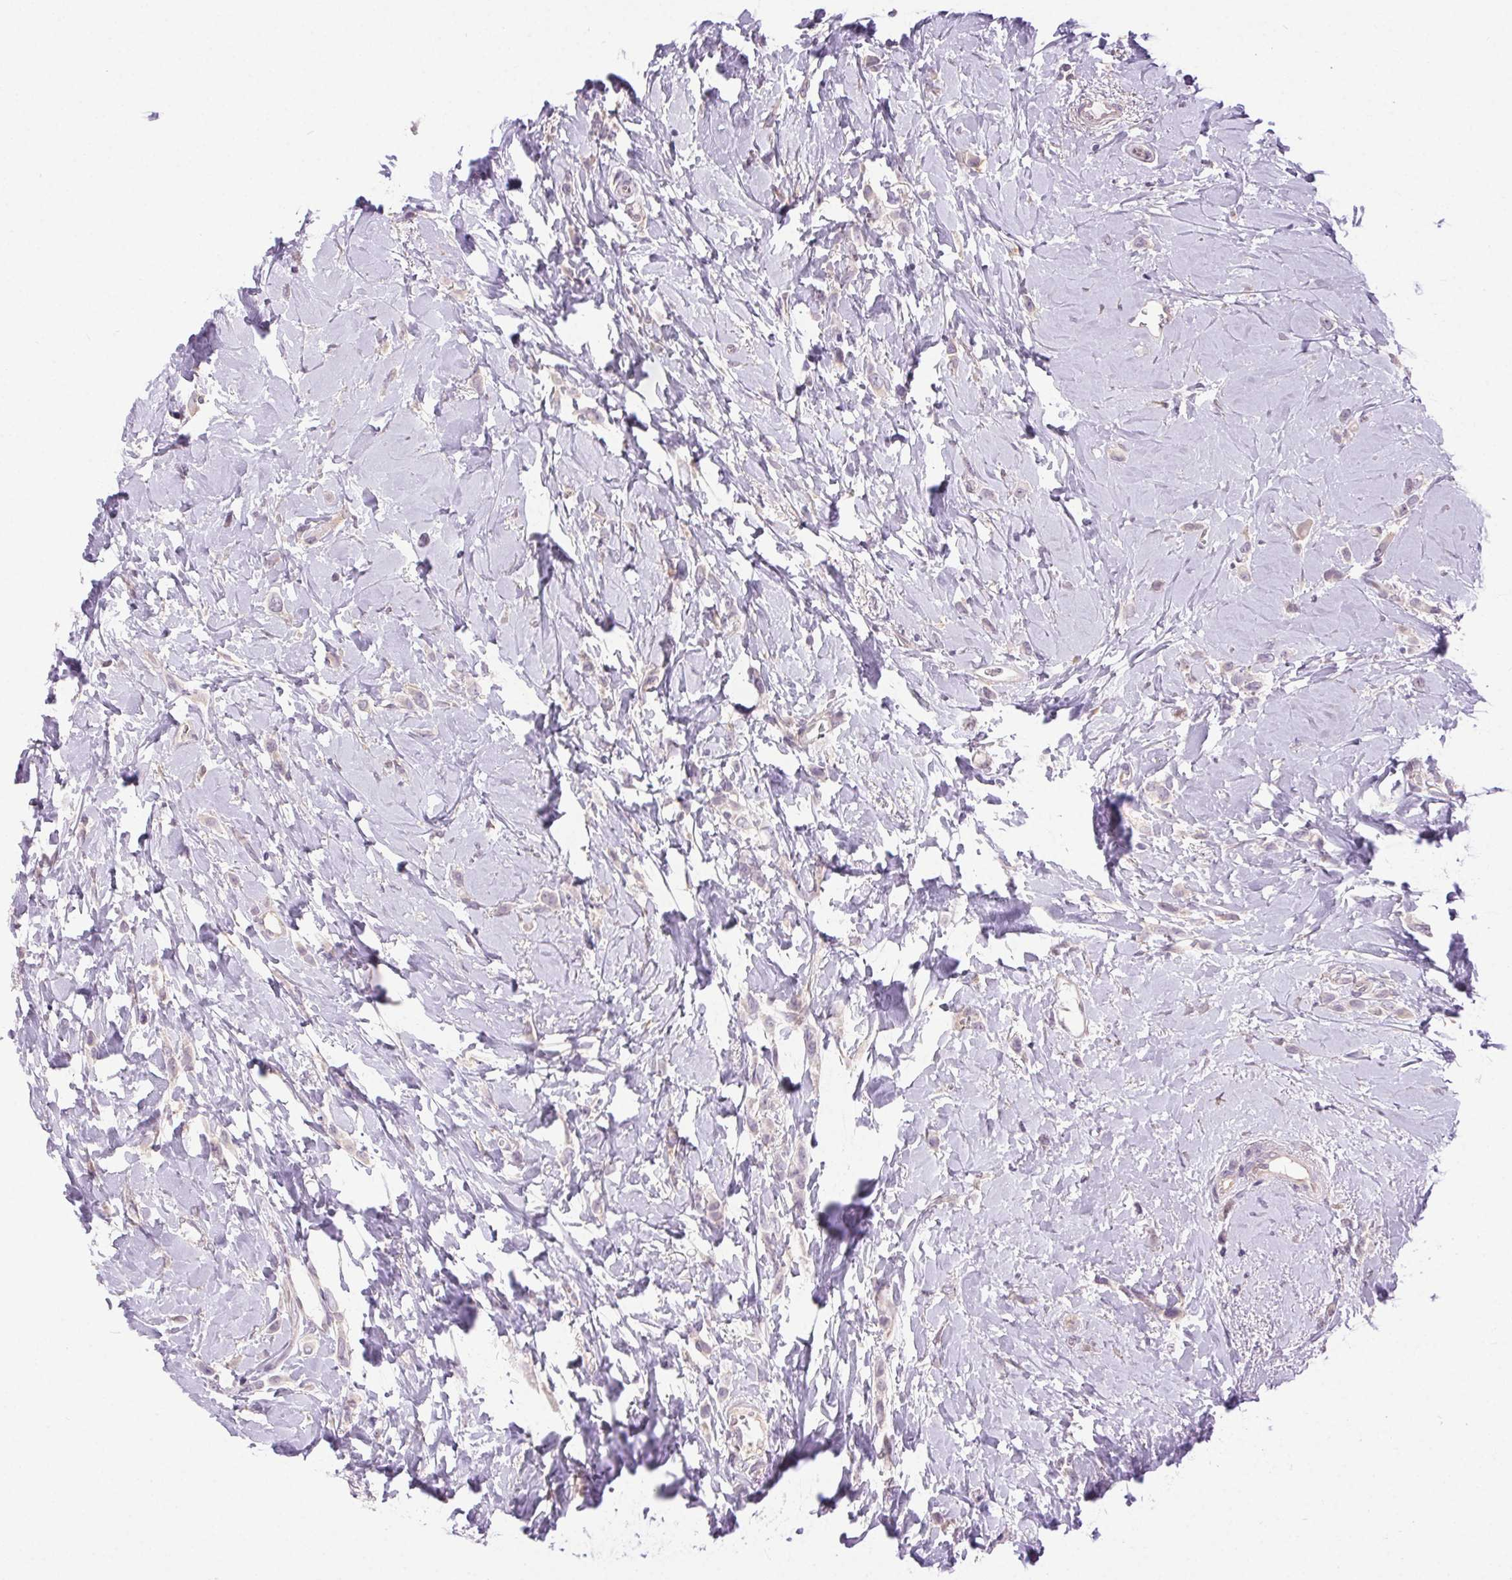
{"staining": {"intensity": "negative", "quantity": "none", "location": "none"}, "tissue": "breast cancer", "cell_type": "Tumor cells", "image_type": "cancer", "snomed": [{"axis": "morphology", "description": "Lobular carcinoma"}, {"axis": "topography", "description": "Breast"}], "caption": "Lobular carcinoma (breast) was stained to show a protein in brown. There is no significant expression in tumor cells.", "gene": "SYT11", "patient": {"sex": "female", "age": 66}}